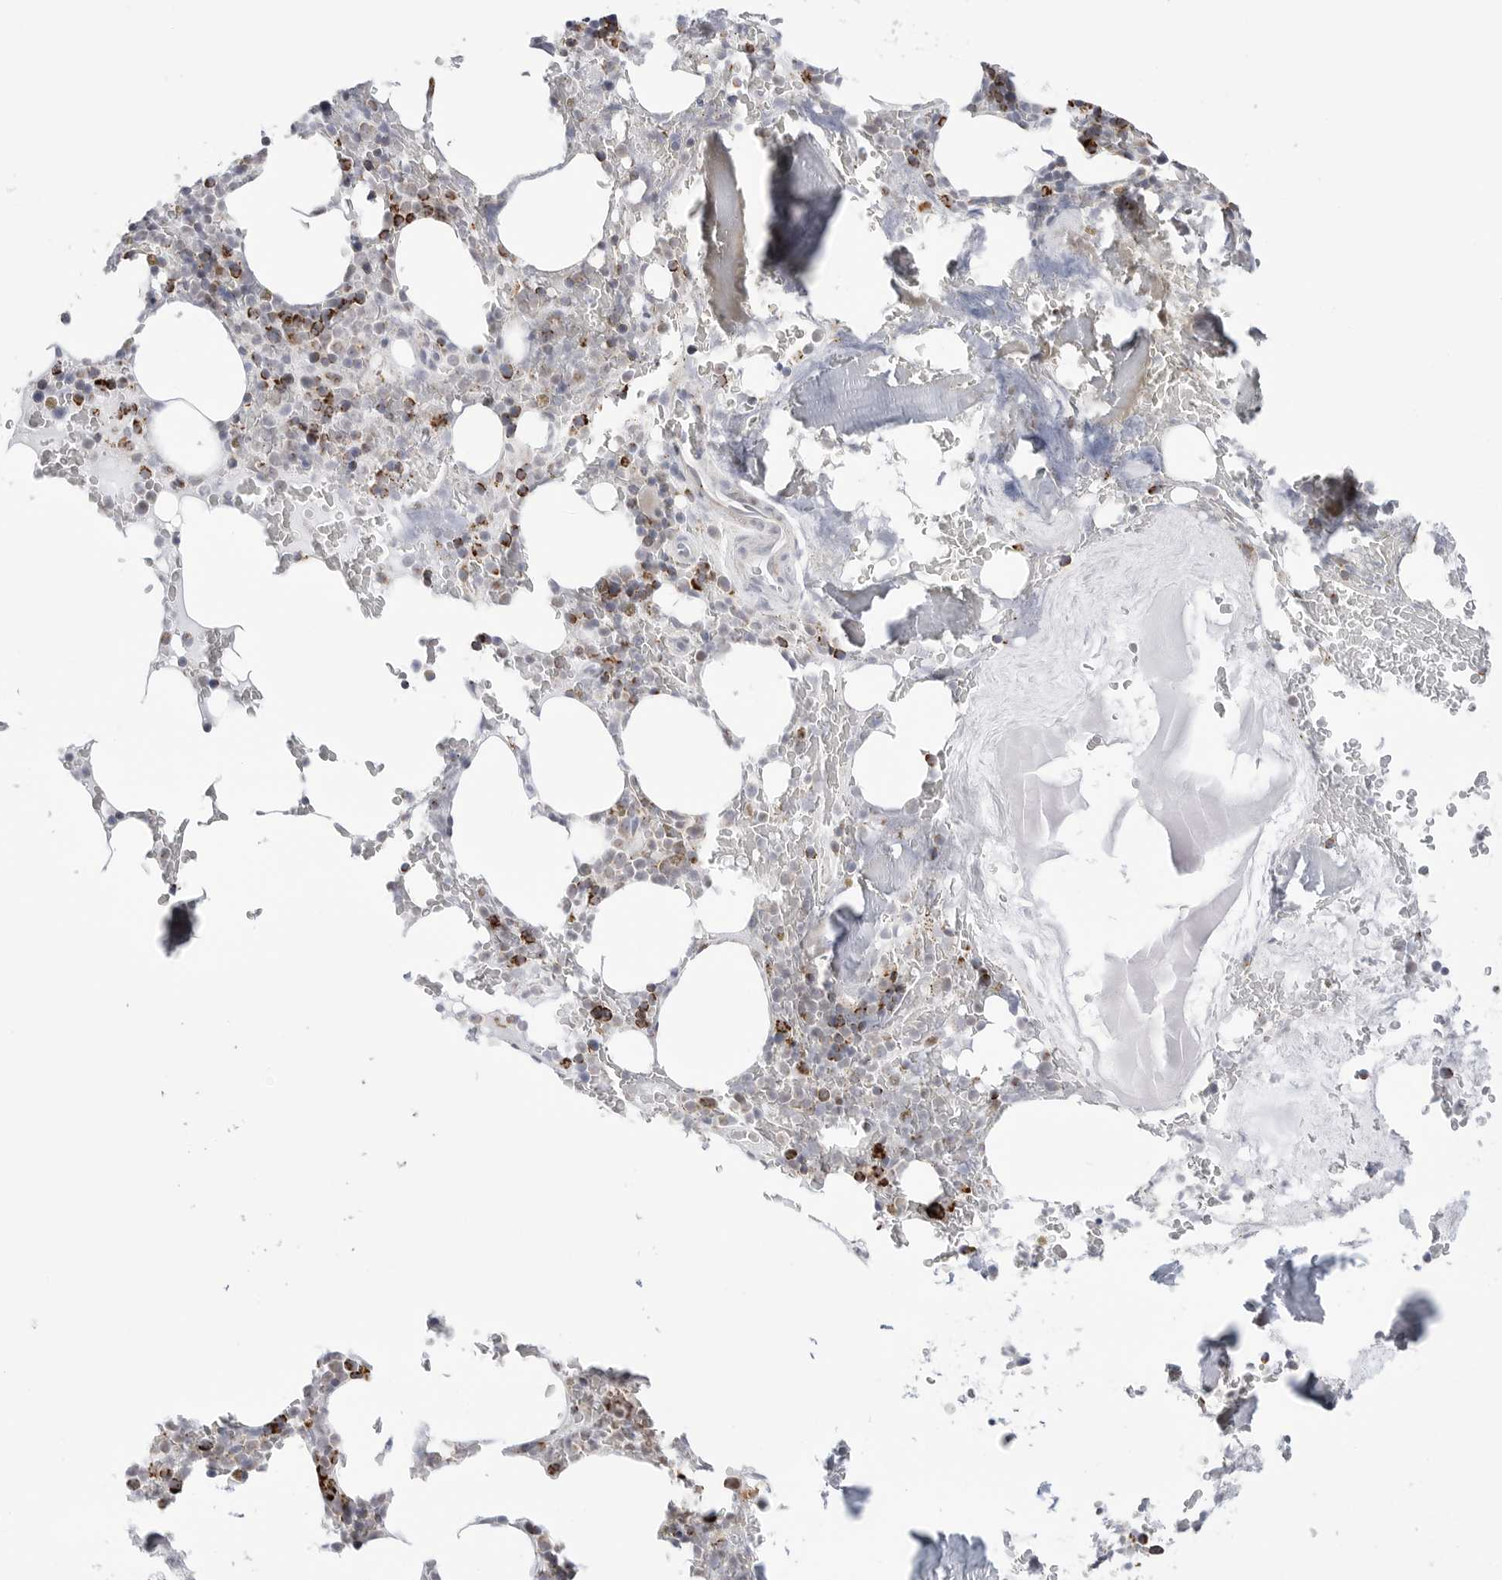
{"staining": {"intensity": "strong", "quantity": "<25%", "location": "cytoplasmic/membranous"}, "tissue": "bone marrow", "cell_type": "Hematopoietic cells", "image_type": "normal", "snomed": [{"axis": "morphology", "description": "Normal tissue, NOS"}, {"axis": "topography", "description": "Bone marrow"}], "caption": "Protein analysis of unremarkable bone marrow demonstrates strong cytoplasmic/membranous positivity in approximately <25% of hematopoietic cells. (Stains: DAB in brown, nuclei in blue, Microscopy: brightfield microscopy at high magnification).", "gene": "ATP5IF1", "patient": {"sex": "male", "age": 58}}